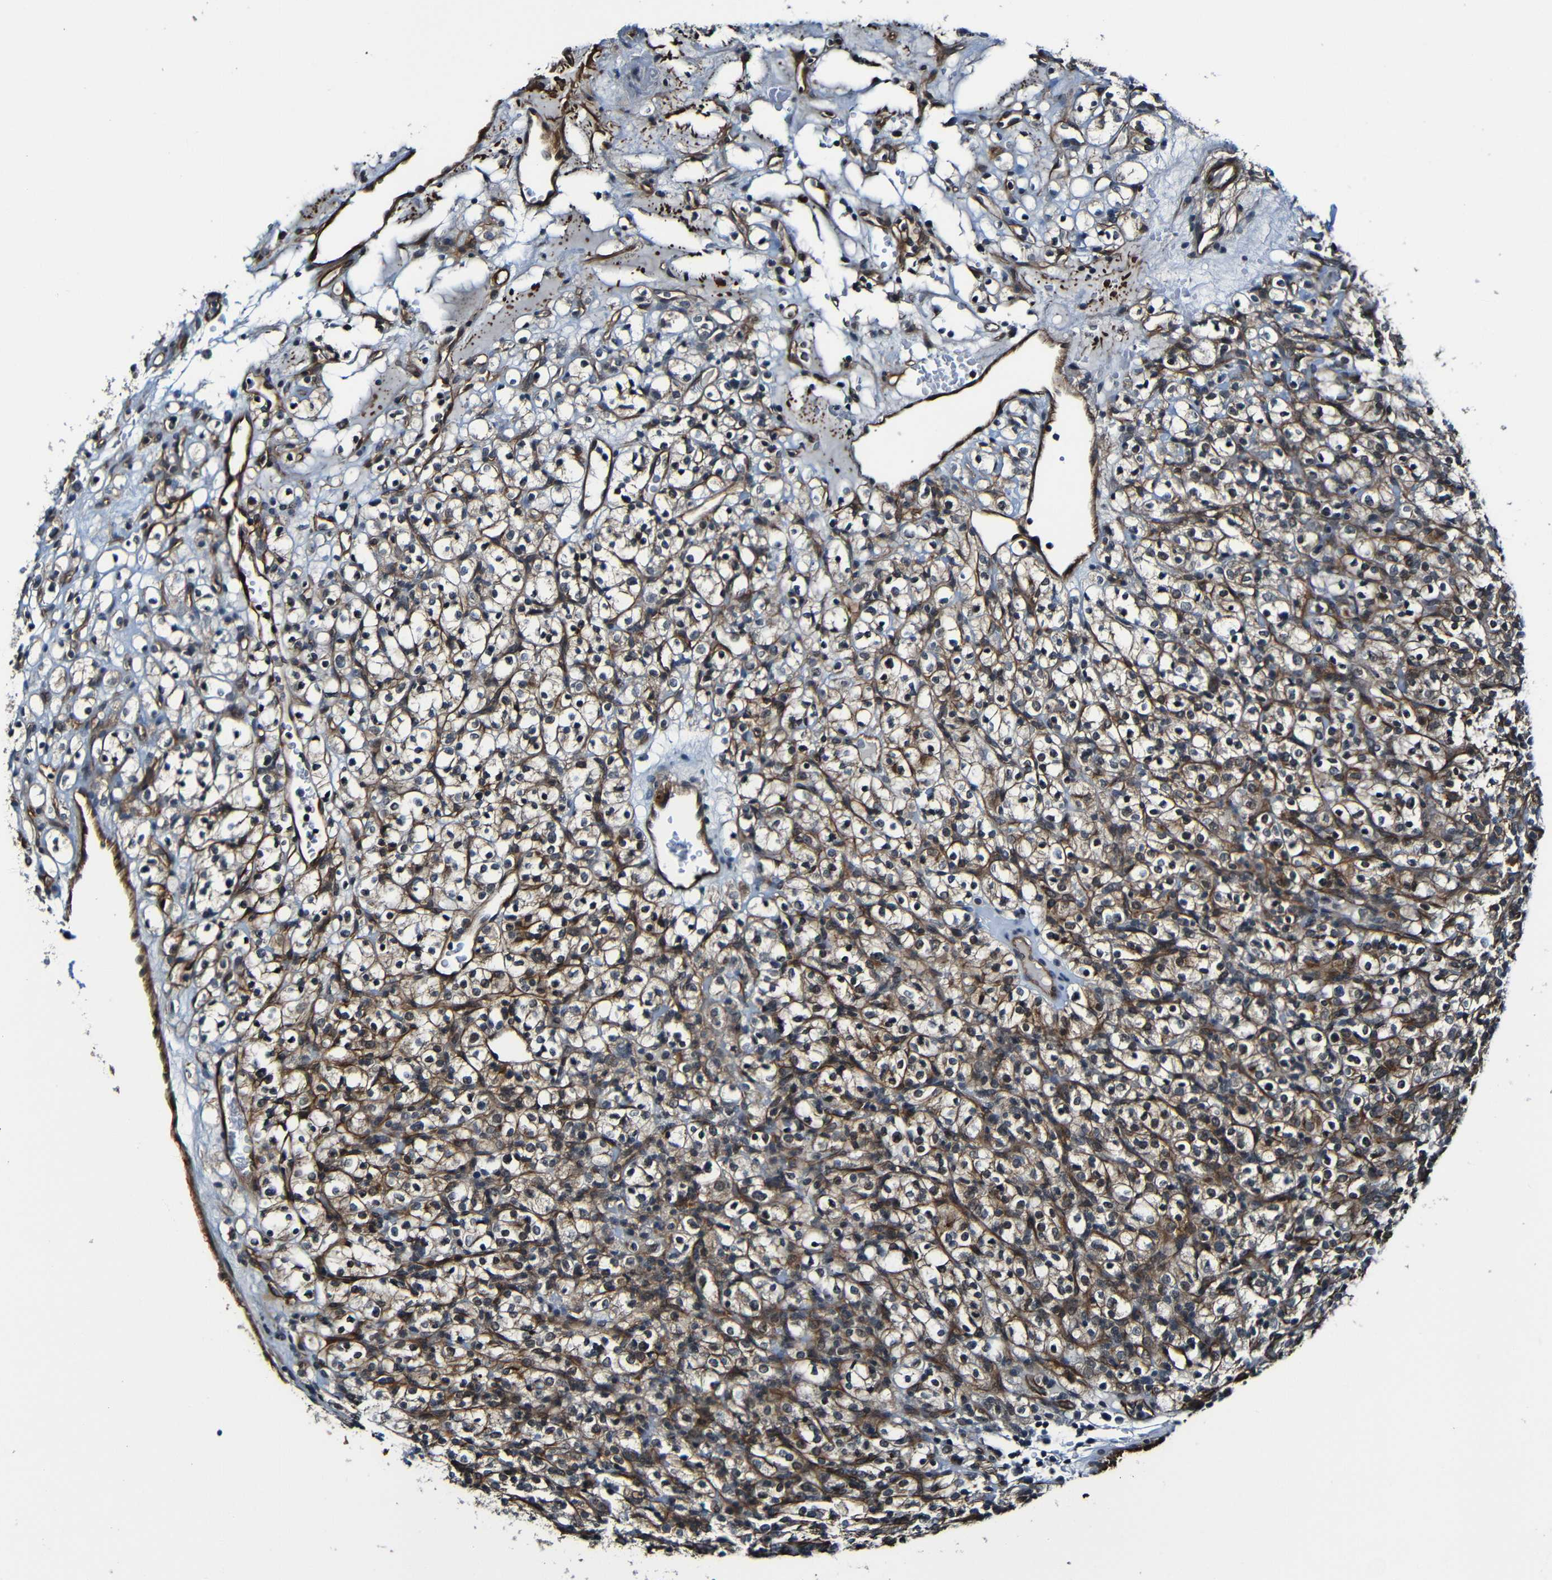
{"staining": {"intensity": "weak", "quantity": "25%-75%", "location": "cytoplasmic/membranous"}, "tissue": "renal cancer", "cell_type": "Tumor cells", "image_type": "cancer", "snomed": [{"axis": "morphology", "description": "Normal tissue, NOS"}, {"axis": "morphology", "description": "Adenocarcinoma, NOS"}, {"axis": "topography", "description": "Kidney"}], "caption": "Brown immunohistochemical staining in human adenocarcinoma (renal) demonstrates weak cytoplasmic/membranous positivity in approximately 25%-75% of tumor cells.", "gene": "LGR5", "patient": {"sex": "female", "age": 72}}